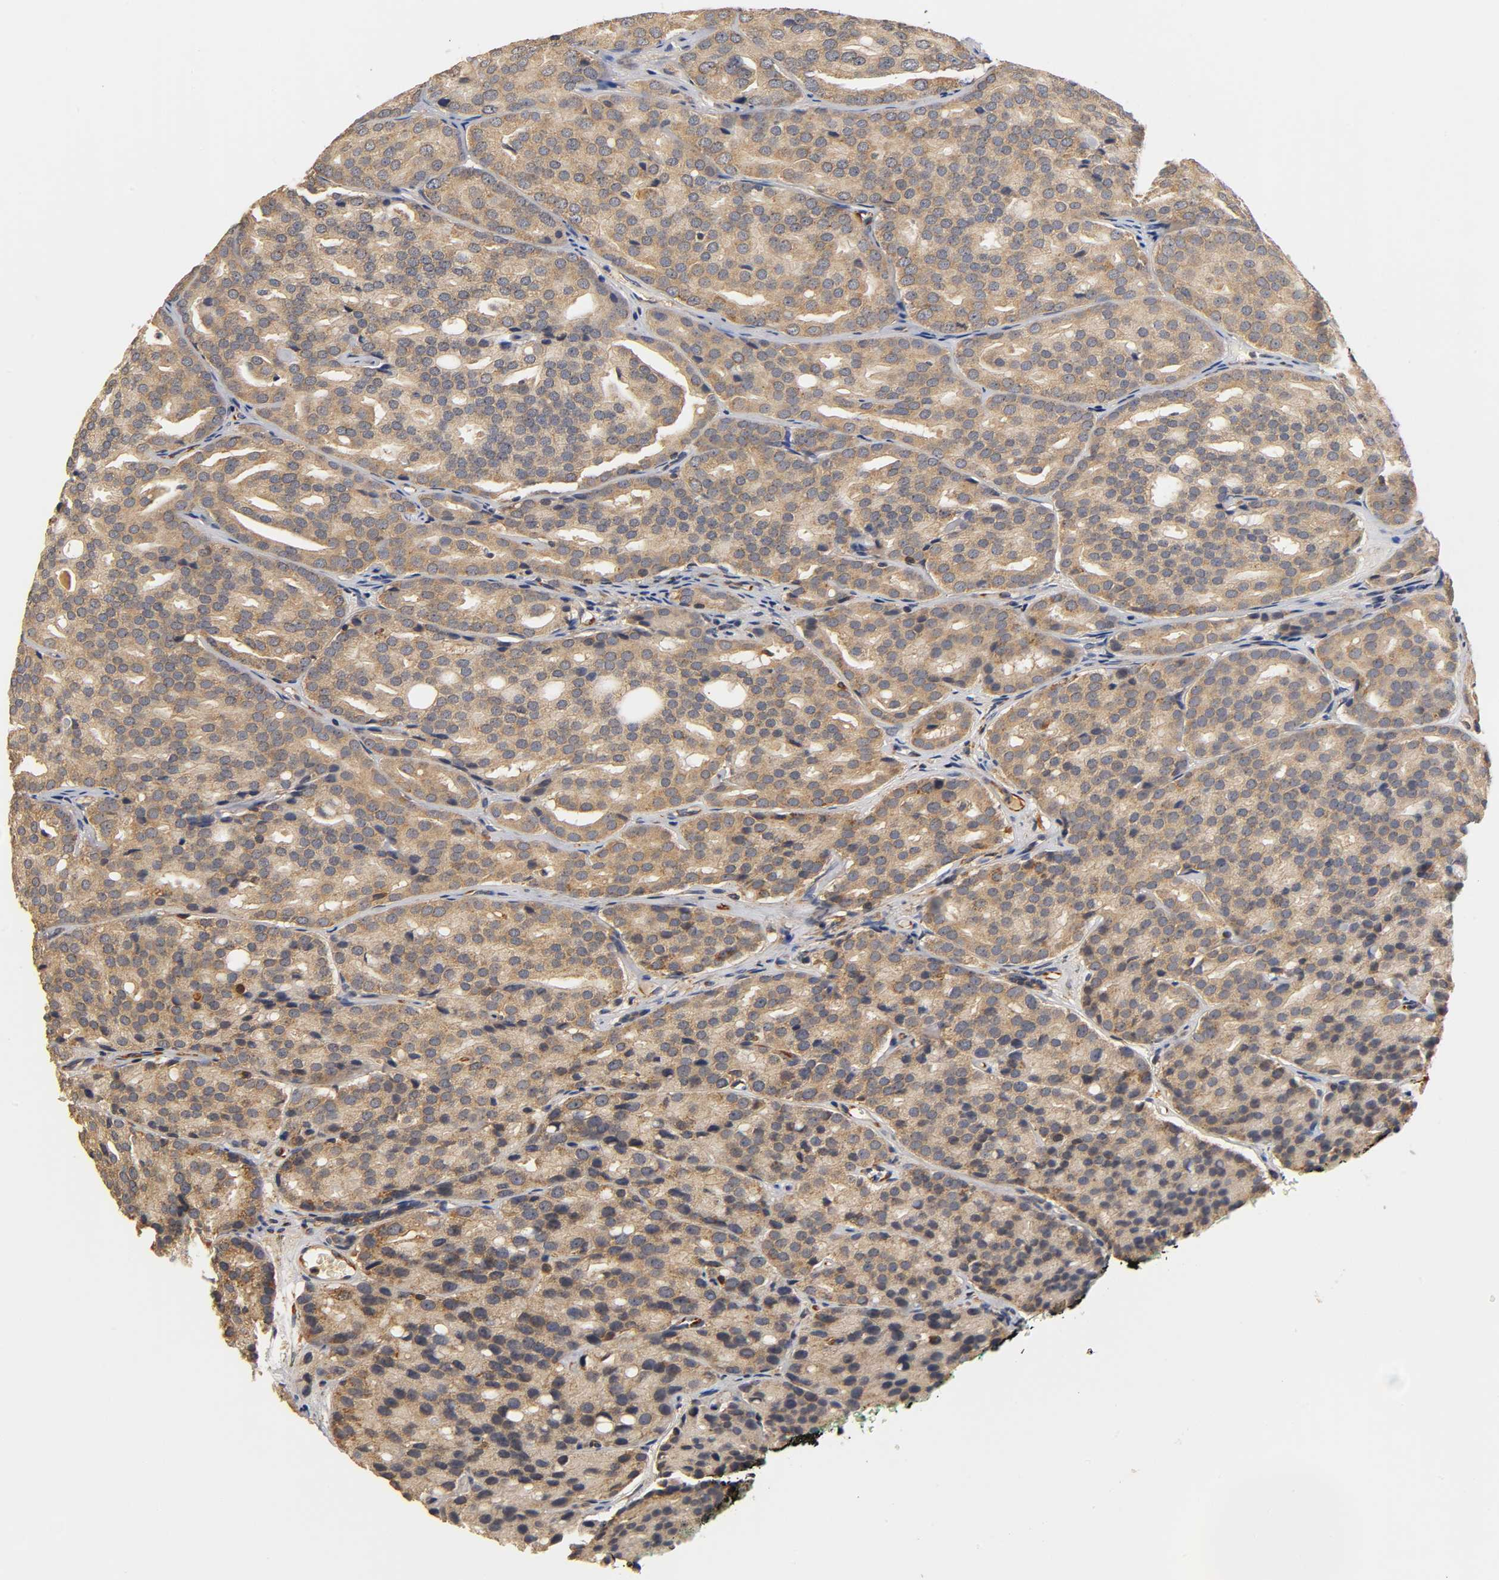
{"staining": {"intensity": "moderate", "quantity": ">75%", "location": "cytoplasmic/membranous"}, "tissue": "prostate cancer", "cell_type": "Tumor cells", "image_type": "cancer", "snomed": [{"axis": "morphology", "description": "Adenocarcinoma, High grade"}, {"axis": "topography", "description": "Prostate"}], "caption": "Immunohistochemistry (IHC) (DAB) staining of human prostate cancer (high-grade adenocarcinoma) exhibits moderate cytoplasmic/membranous protein positivity in approximately >75% of tumor cells.", "gene": "SCAP", "patient": {"sex": "male", "age": 64}}